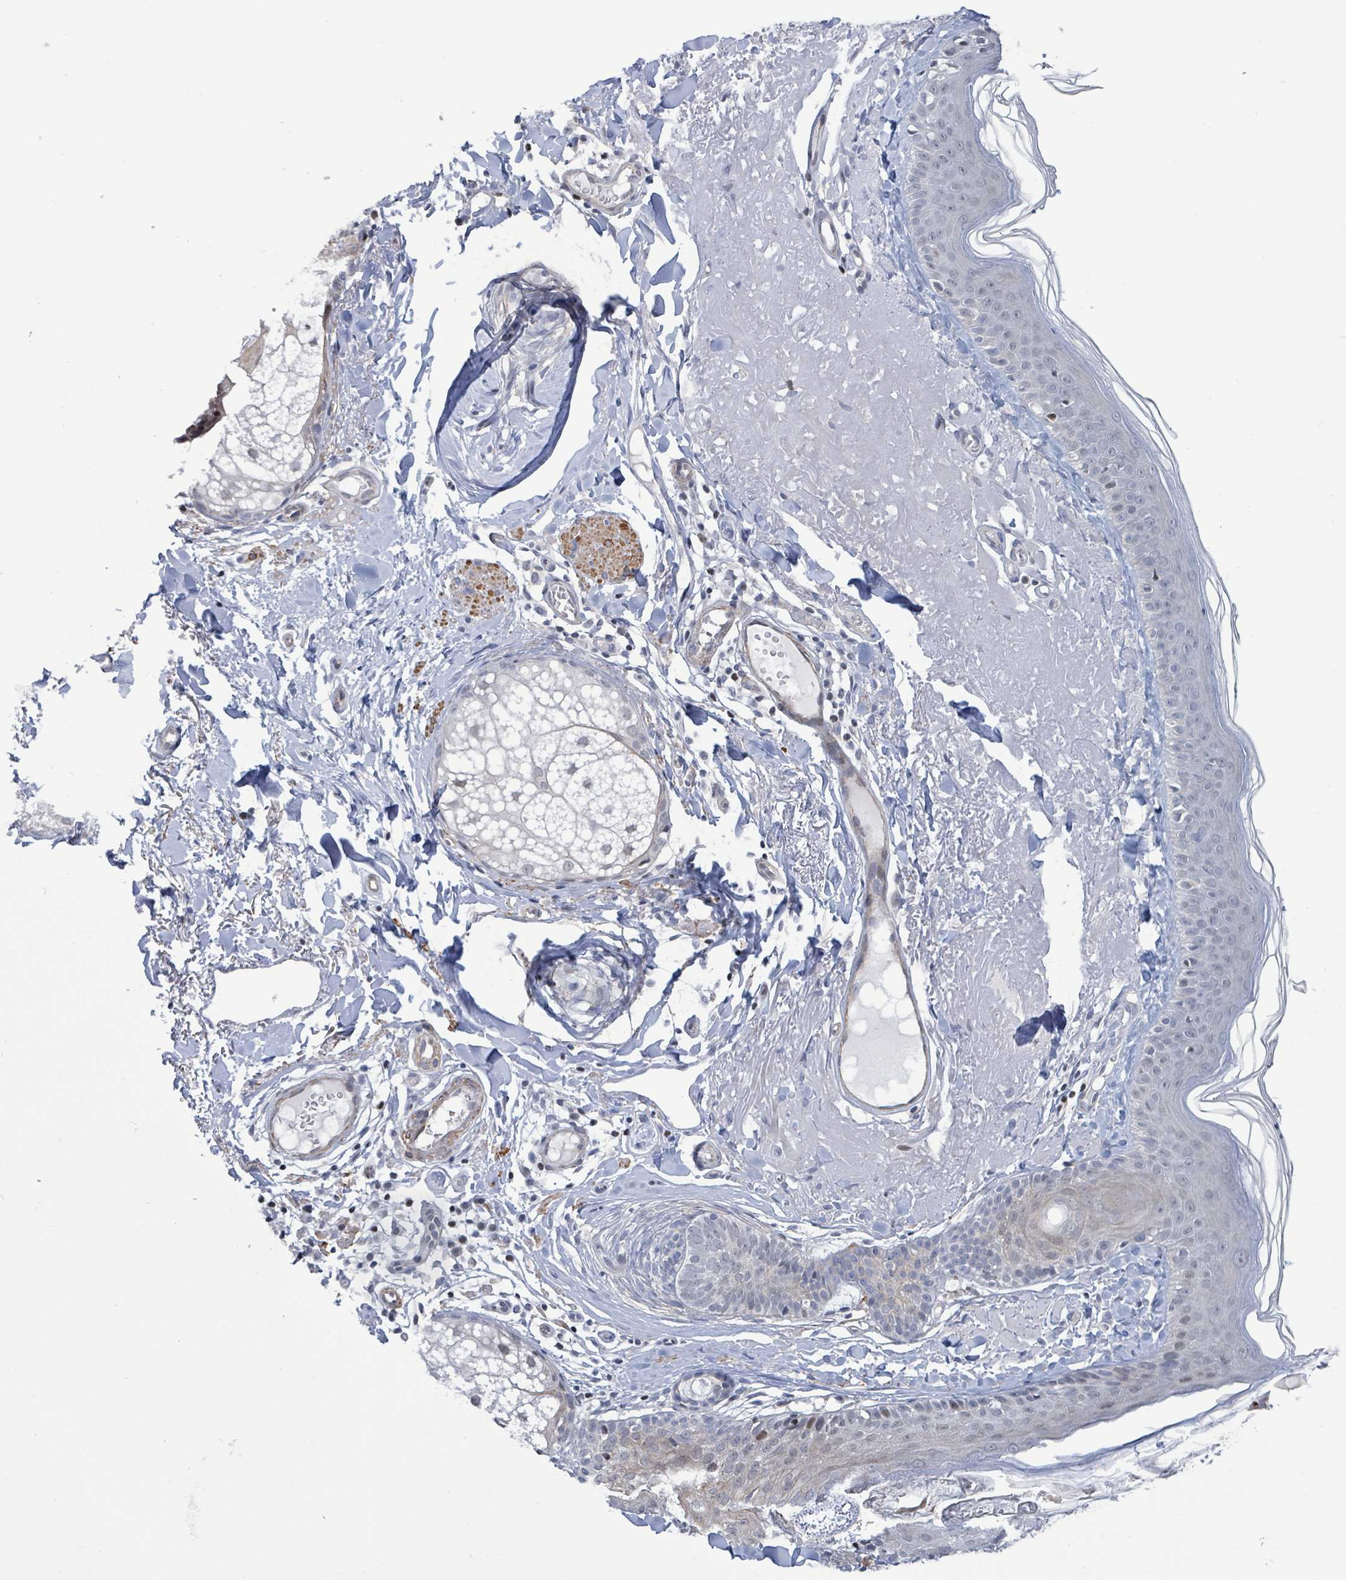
{"staining": {"intensity": "negative", "quantity": "none", "location": "none"}, "tissue": "skin", "cell_type": "Fibroblasts", "image_type": "normal", "snomed": [{"axis": "morphology", "description": "Normal tissue, NOS"}, {"axis": "morphology", "description": "Malignant melanoma, NOS"}, {"axis": "topography", "description": "Skin"}], "caption": "DAB (3,3'-diaminobenzidine) immunohistochemical staining of benign human skin demonstrates no significant staining in fibroblasts. Nuclei are stained in blue.", "gene": "DMRTC1B", "patient": {"sex": "male", "age": 80}}